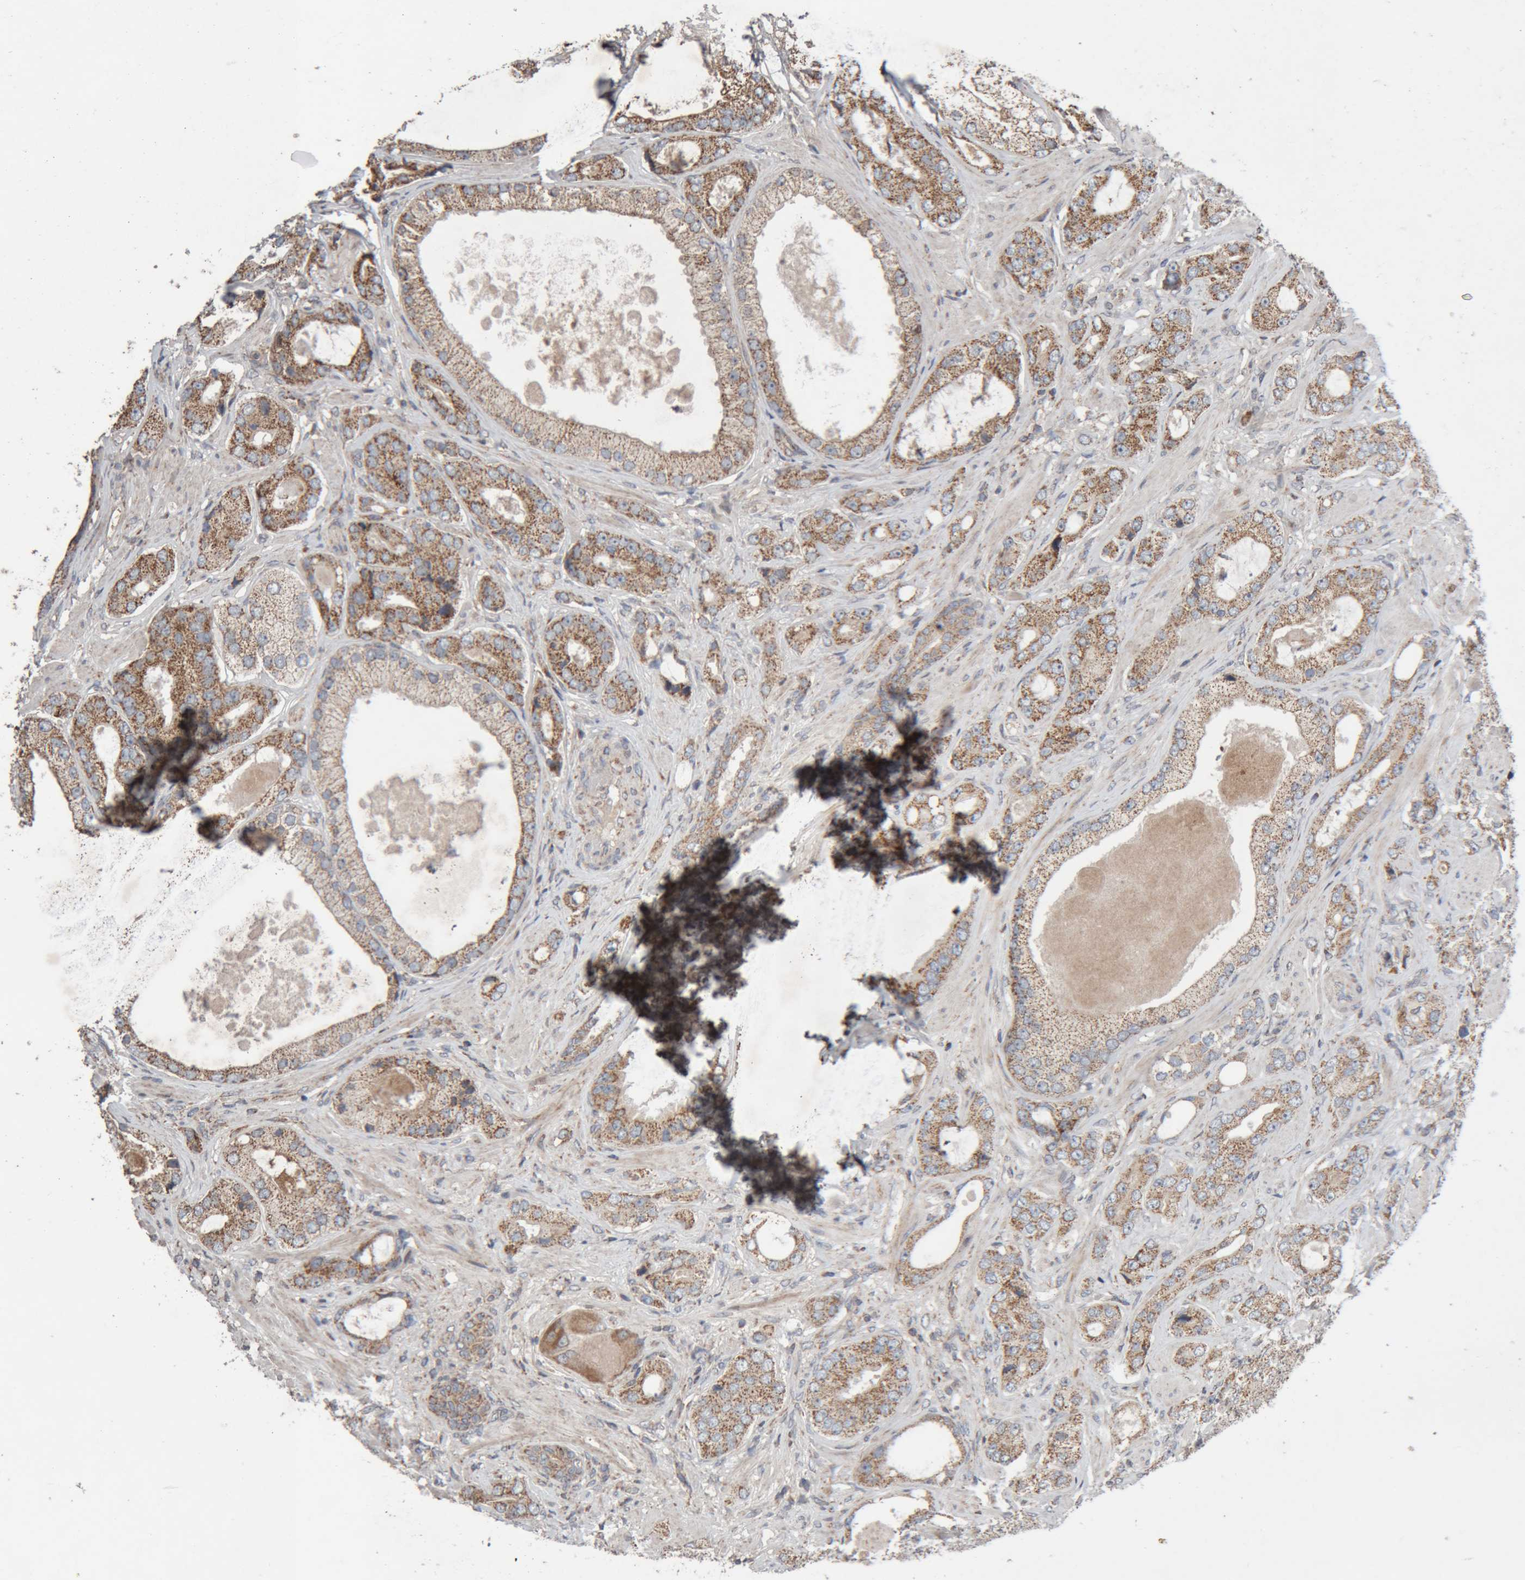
{"staining": {"intensity": "moderate", "quantity": ">75%", "location": "cytoplasmic/membranous"}, "tissue": "prostate cancer", "cell_type": "Tumor cells", "image_type": "cancer", "snomed": [{"axis": "morphology", "description": "Normal tissue, NOS"}, {"axis": "morphology", "description": "Adenocarcinoma, High grade"}, {"axis": "topography", "description": "Prostate"}, {"axis": "topography", "description": "Peripheral nerve tissue"}], "caption": "Prostate high-grade adenocarcinoma stained with a protein marker shows moderate staining in tumor cells.", "gene": "KIF21B", "patient": {"sex": "male", "age": 59}}